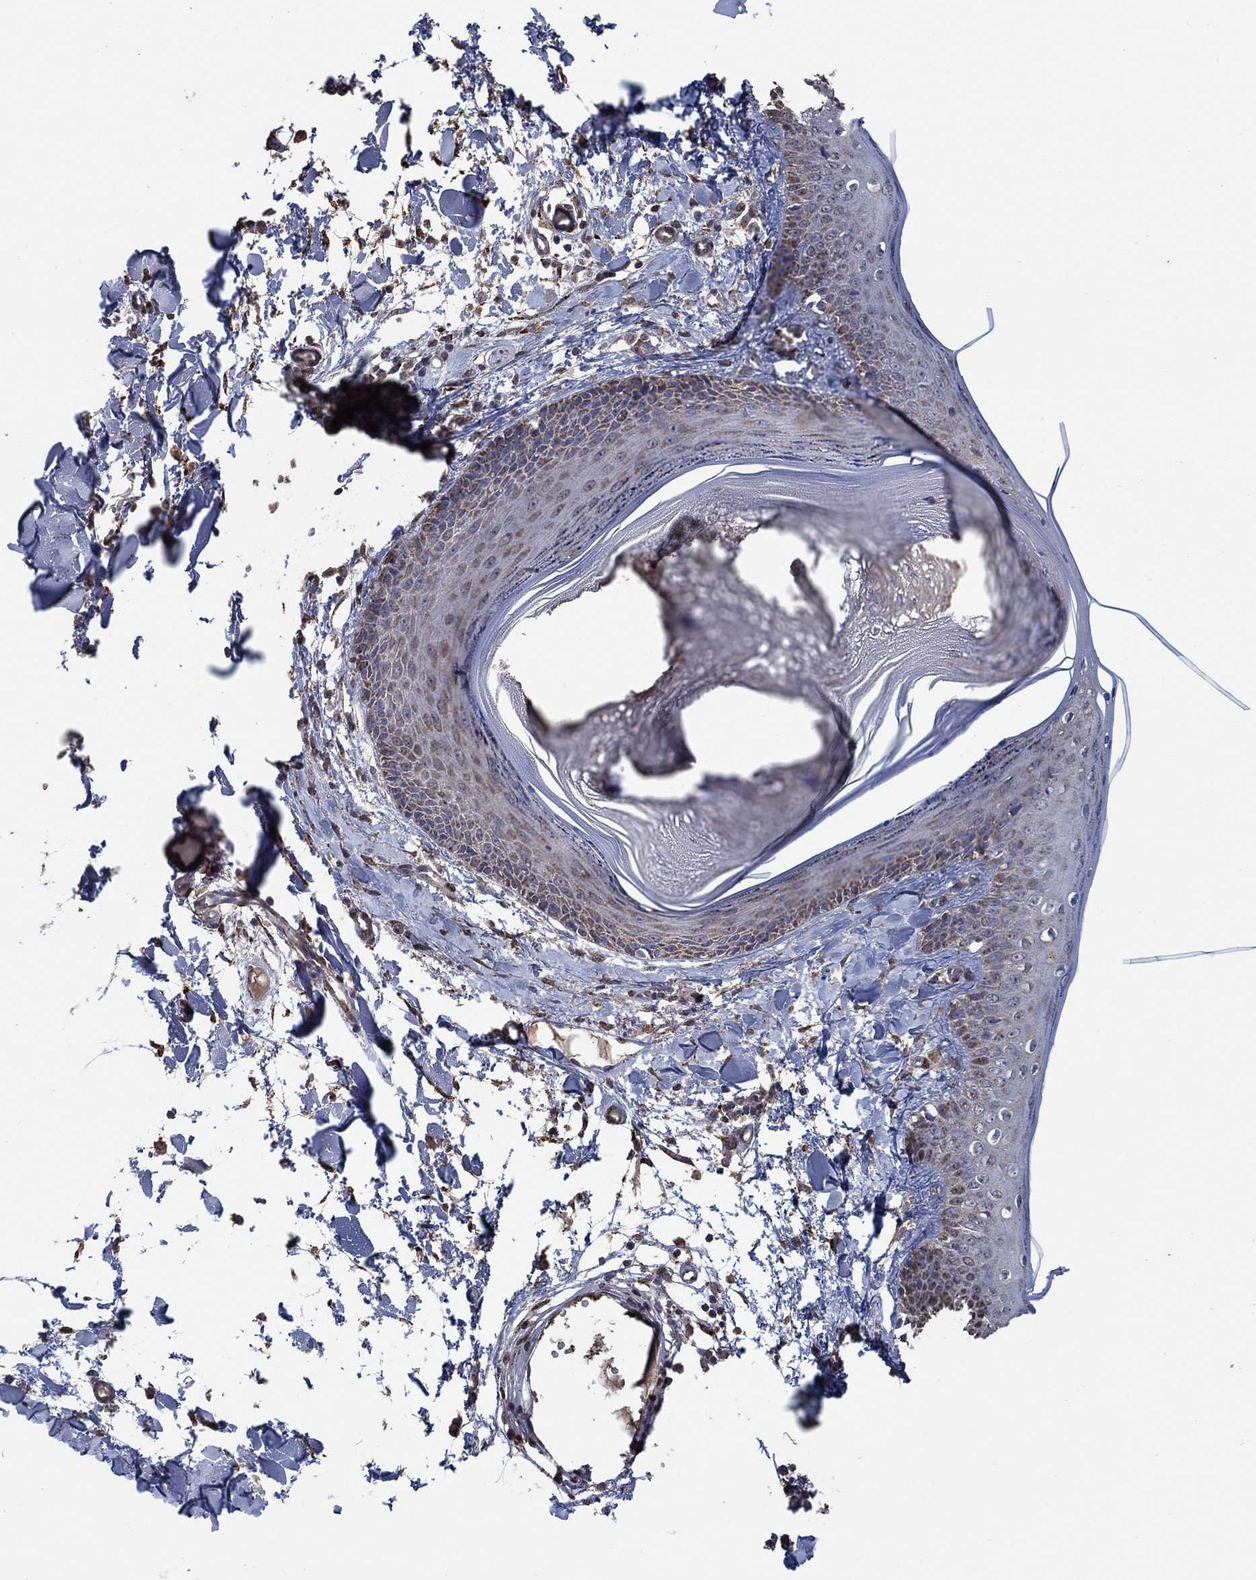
{"staining": {"intensity": "moderate", "quantity": "25%-75%", "location": "cytoplasmic/membranous"}, "tissue": "skin", "cell_type": "Fibroblasts", "image_type": "normal", "snomed": [{"axis": "morphology", "description": "Normal tissue, NOS"}, {"axis": "topography", "description": "Skin"}], "caption": "A photomicrograph of skin stained for a protein exhibits moderate cytoplasmic/membranous brown staining in fibroblasts.", "gene": "MRPS24", "patient": {"sex": "male", "age": 76}}